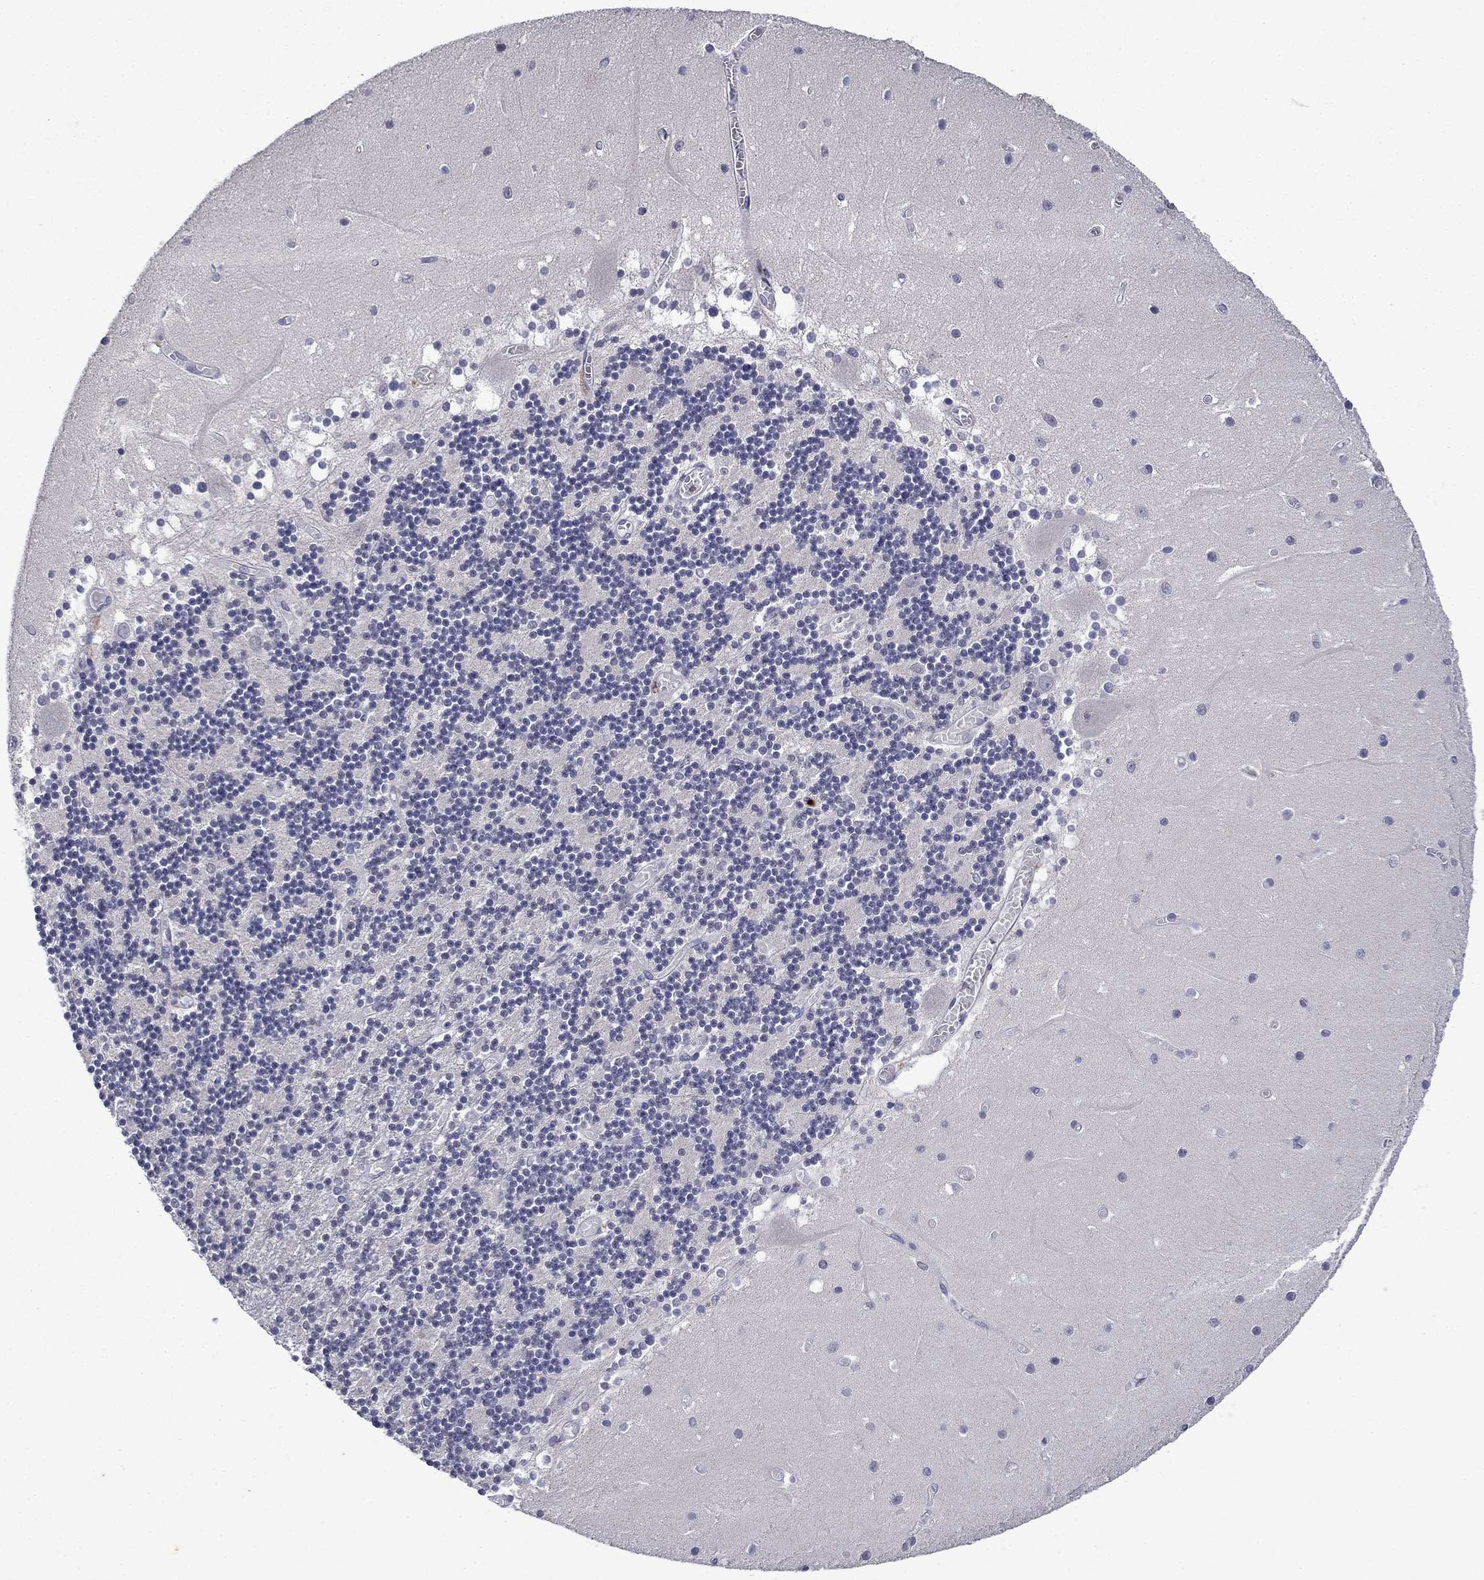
{"staining": {"intensity": "negative", "quantity": "none", "location": "none"}, "tissue": "cerebellum", "cell_type": "Cells in granular layer", "image_type": "normal", "snomed": [{"axis": "morphology", "description": "Normal tissue, NOS"}, {"axis": "topography", "description": "Cerebellum"}], "caption": "Cells in granular layer are negative for brown protein staining in benign cerebellum.", "gene": "IRF5", "patient": {"sex": "female", "age": 28}}